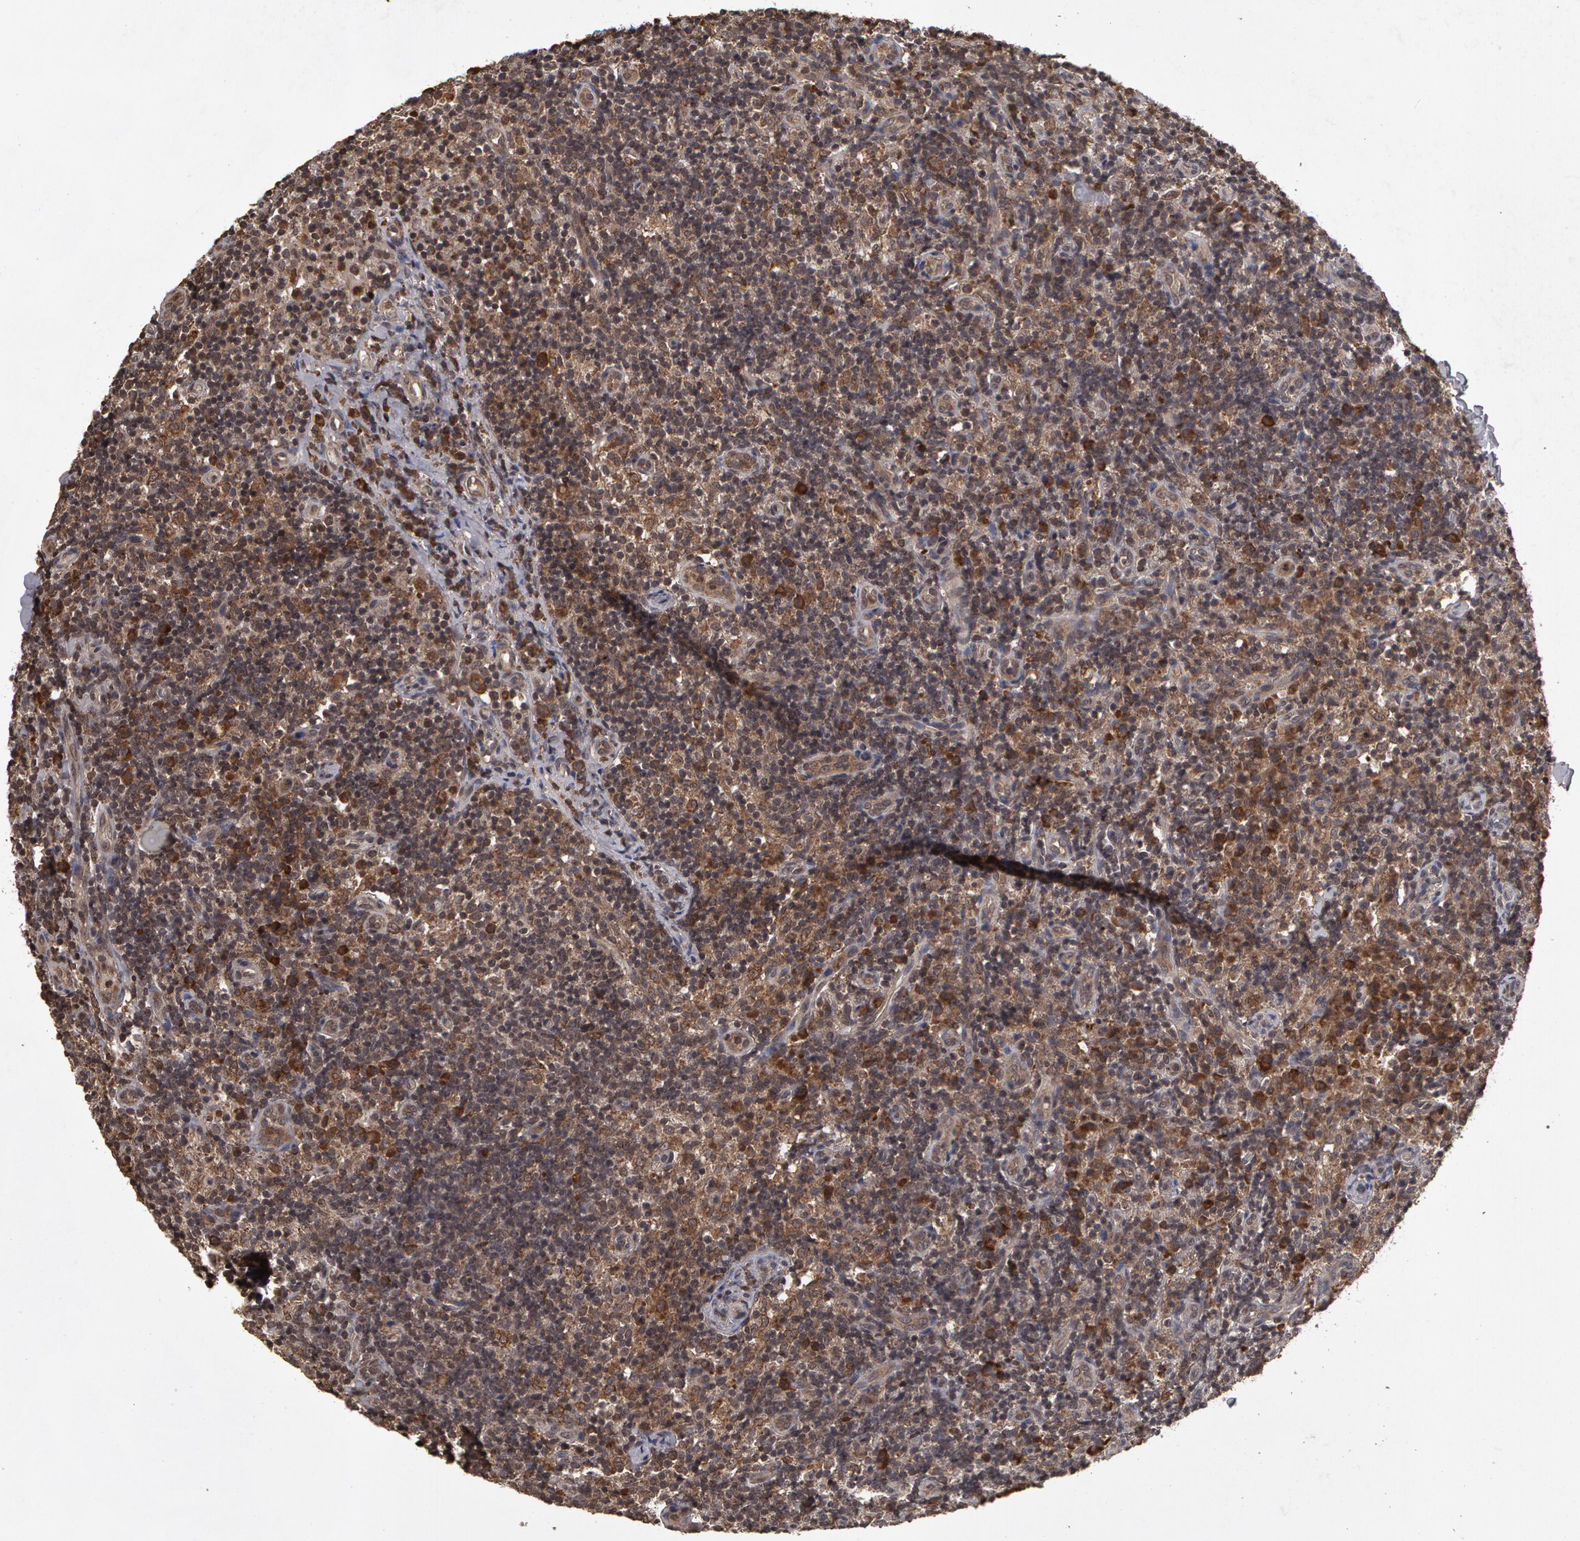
{"staining": {"intensity": "moderate", "quantity": "25%-75%", "location": "cytoplasmic/membranous"}, "tissue": "lymph node", "cell_type": "Non-germinal center cells", "image_type": "normal", "snomed": [{"axis": "morphology", "description": "Normal tissue, NOS"}, {"axis": "morphology", "description": "Inflammation, NOS"}, {"axis": "topography", "description": "Lymph node"}], "caption": "Immunohistochemistry (IHC) (DAB (3,3'-diaminobenzidine)) staining of normal lymph node demonstrates moderate cytoplasmic/membranous protein positivity in about 25%-75% of non-germinal center cells. The protein is stained brown, and the nuclei are stained in blue (DAB IHC with brightfield microscopy, high magnification).", "gene": "CALR", "patient": {"sex": "male", "age": 46}}